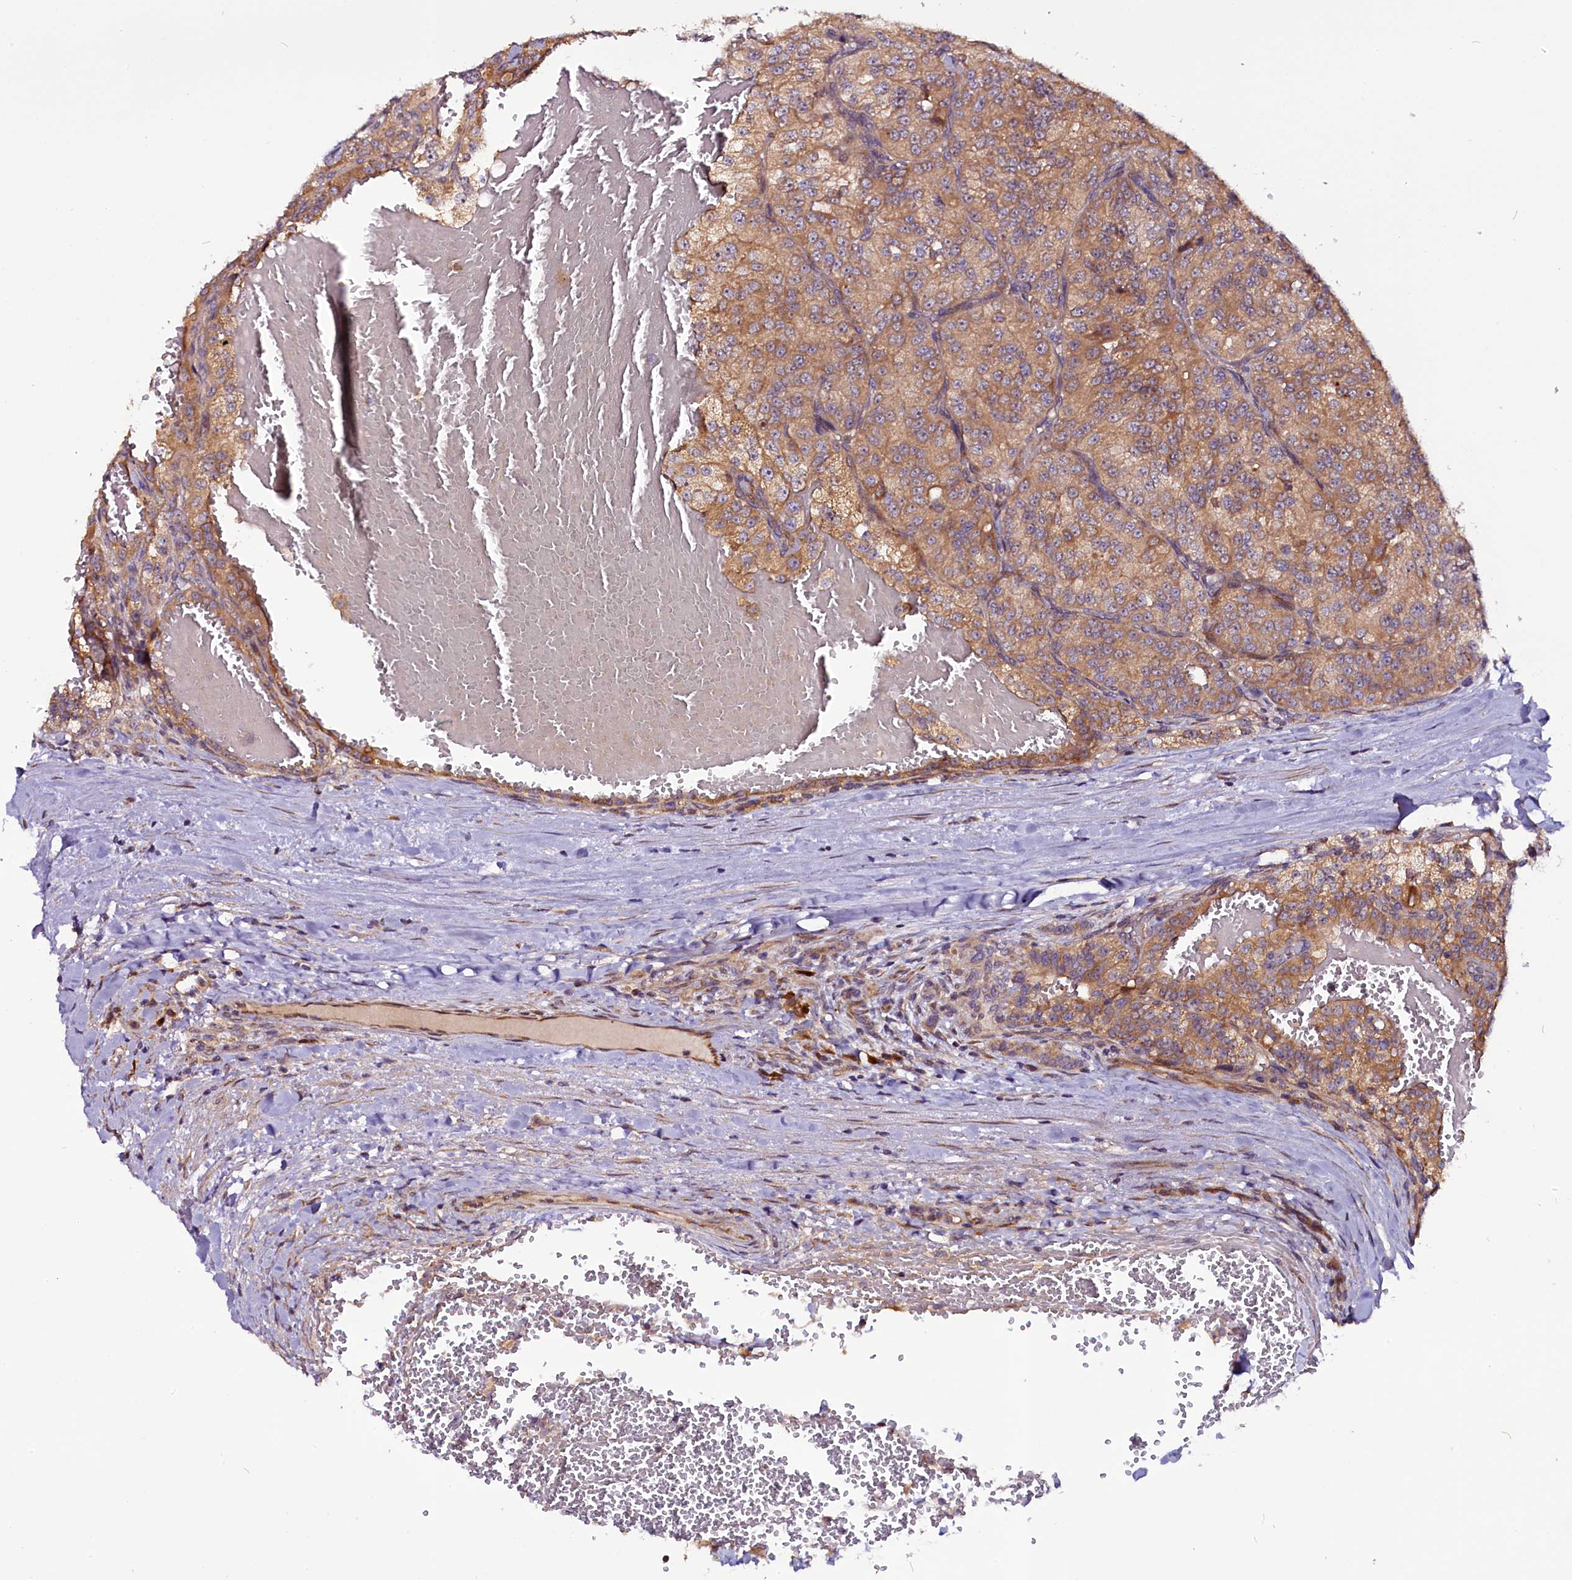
{"staining": {"intensity": "moderate", "quantity": ">75%", "location": "cytoplasmic/membranous"}, "tissue": "renal cancer", "cell_type": "Tumor cells", "image_type": "cancer", "snomed": [{"axis": "morphology", "description": "Adenocarcinoma, NOS"}, {"axis": "topography", "description": "Kidney"}], "caption": "Protein expression analysis of human adenocarcinoma (renal) reveals moderate cytoplasmic/membranous positivity in about >75% of tumor cells. (IHC, brightfield microscopy, high magnification).", "gene": "RPUSD2", "patient": {"sex": "female", "age": 63}}